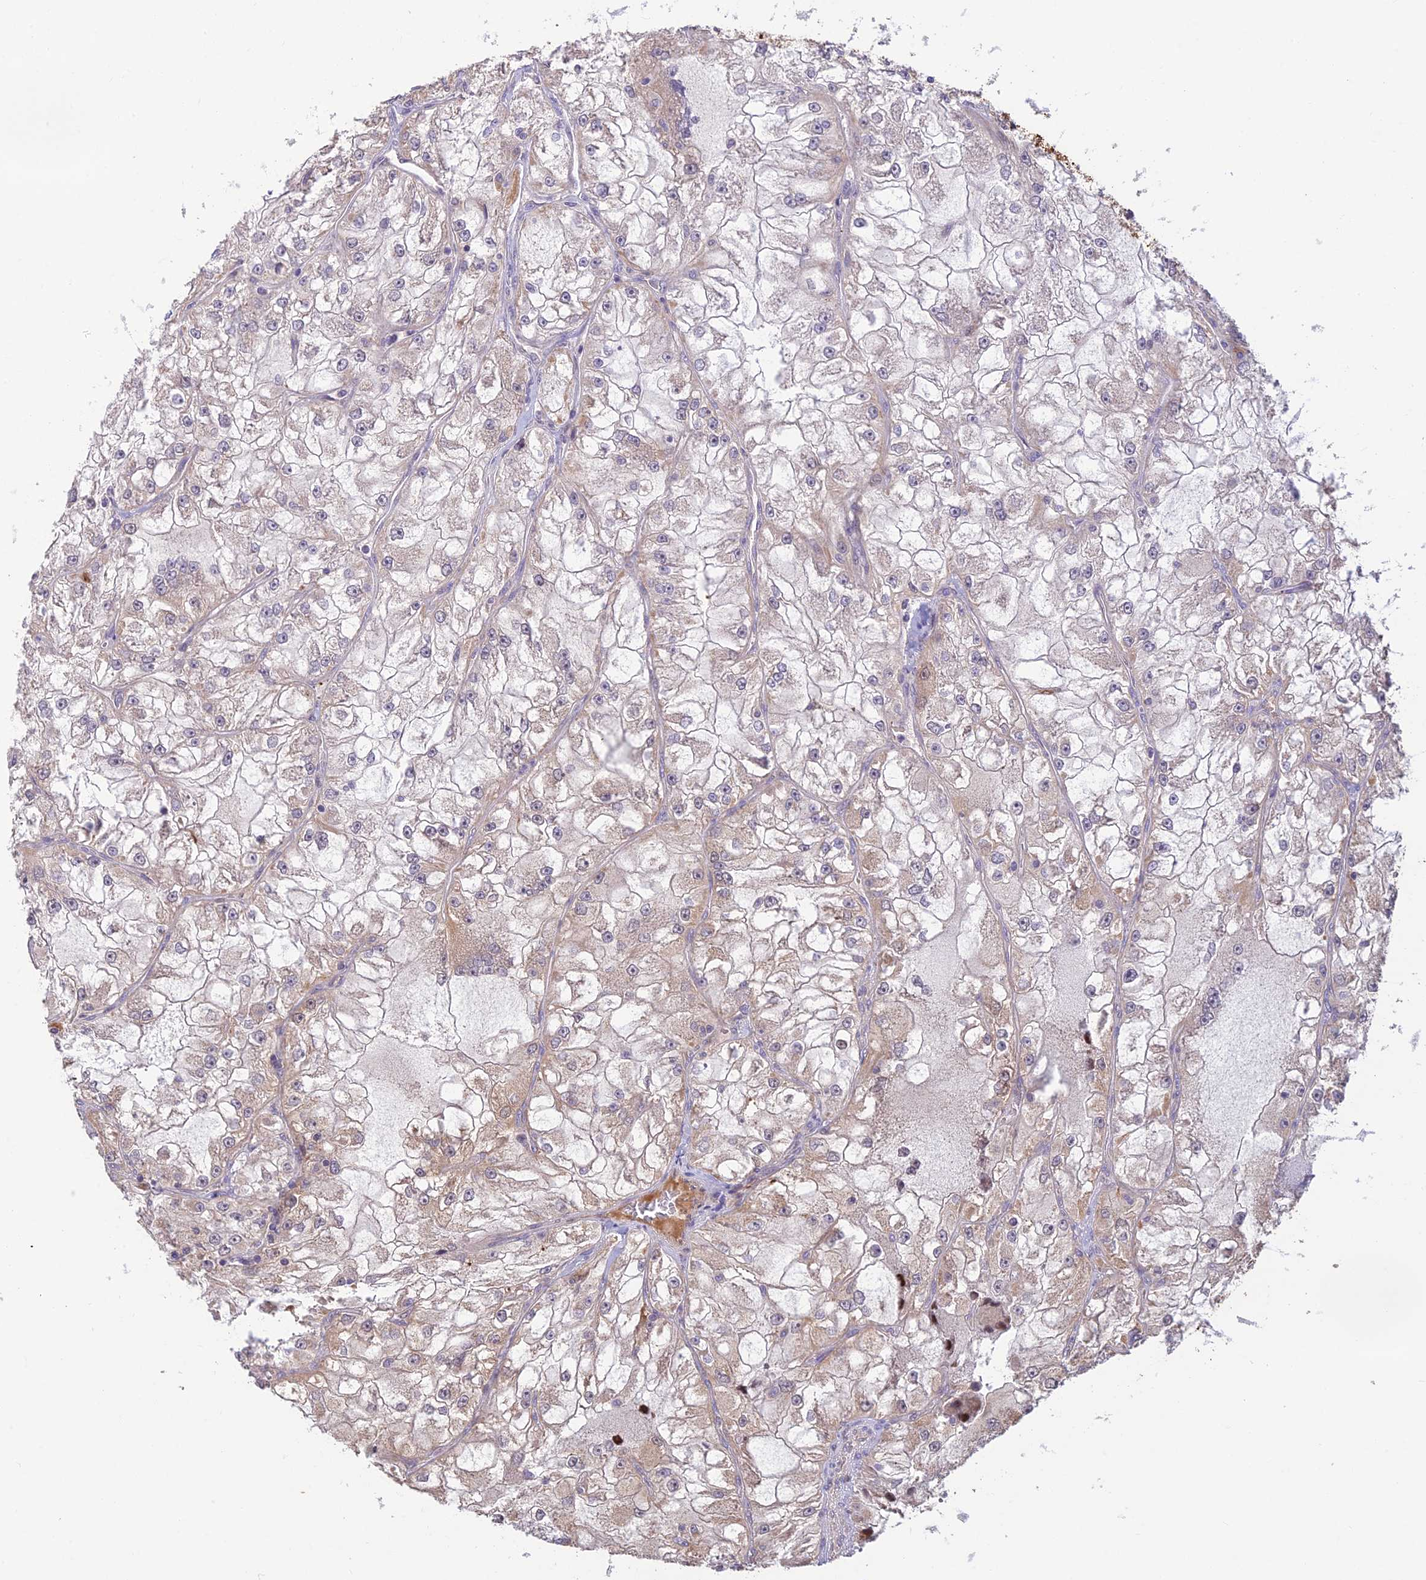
{"staining": {"intensity": "negative", "quantity": "none", "location": "none"}, "tissue": "renal cancer", "cell_type": "Tumor cells", "image_type": "cancer", "snomed": [{"axis": "morphology", "description": "Adenocarcinoma, NOS"}, {"axis": "topography", "description": "Kidney"}], "caption": "High magnification brightfield microscopy of renal cancer stained with DAB (brown) and counterstained with hematoxylin (blue): tumor cells show no significant expression. The staining was performed using DAB to visualize the protein expression in brown, while the nuclei were stained in blue with hematoxylin (Magnification: 20x).", "gene": "ASPDH", "patient": {"sex": "female", "age": 72}}